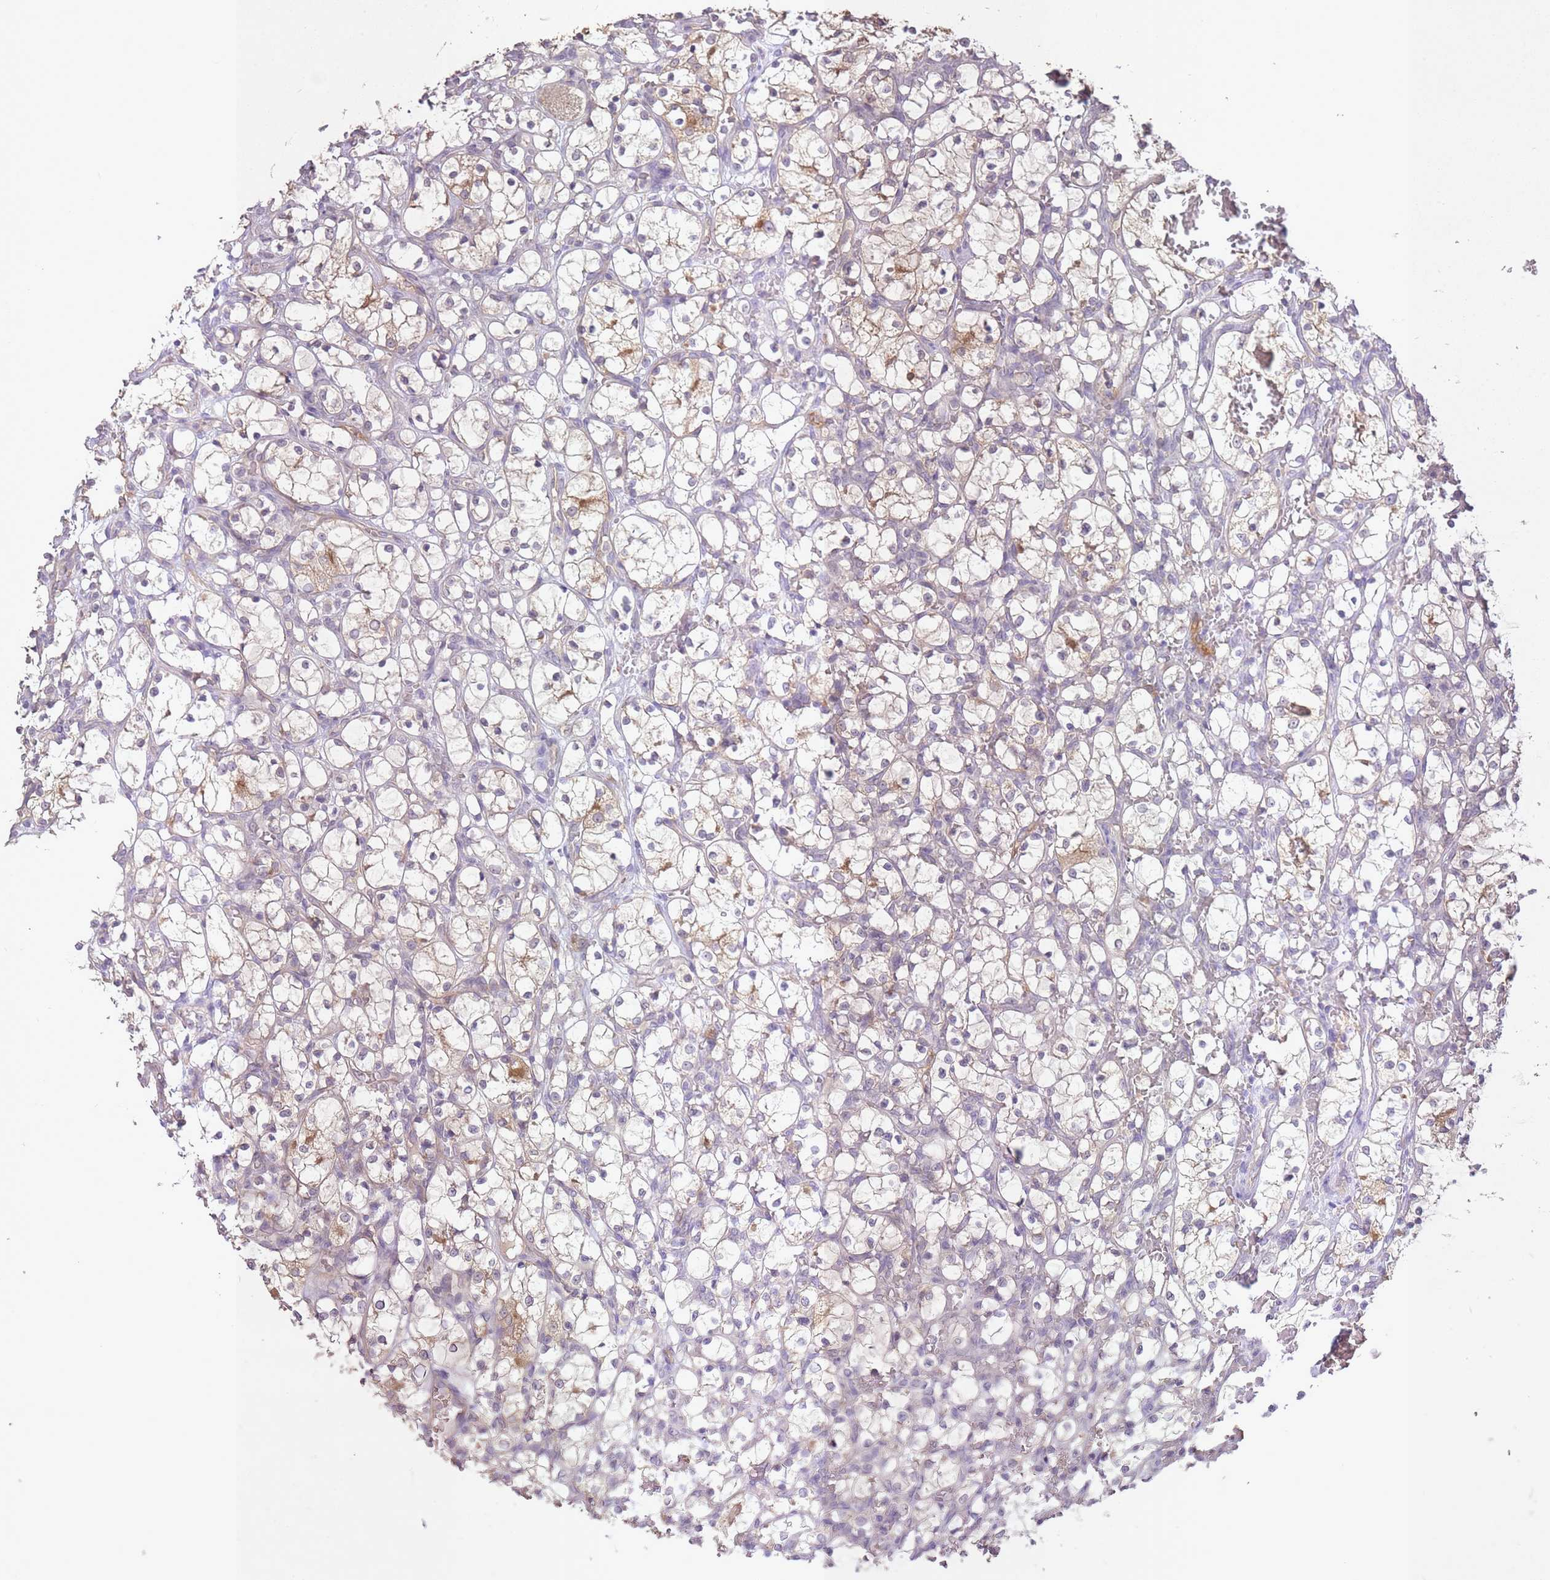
{"staining": {"intensity": "moderate", "quantity": "<25%", "location": "cytoplasmic/membranous"}, "tissue": "renal cancer", "cell_type": "Tumor cells", "image_type": "cancer", "snomed": [{"axis": "morphology", "description": "Adenocarcinoma, NOS"}, {"axis": "topography", "description": "Kidney"}], "caption": "IHC micrograph of human adenocarcinoma (renal) stained for a protein (brown), which reveals low levels of moderate cytoplasmic/membranous staining in about <25% of tumor cells.", "gene": "LRATD2", "patient": {"sex": "female", "age": 69}}